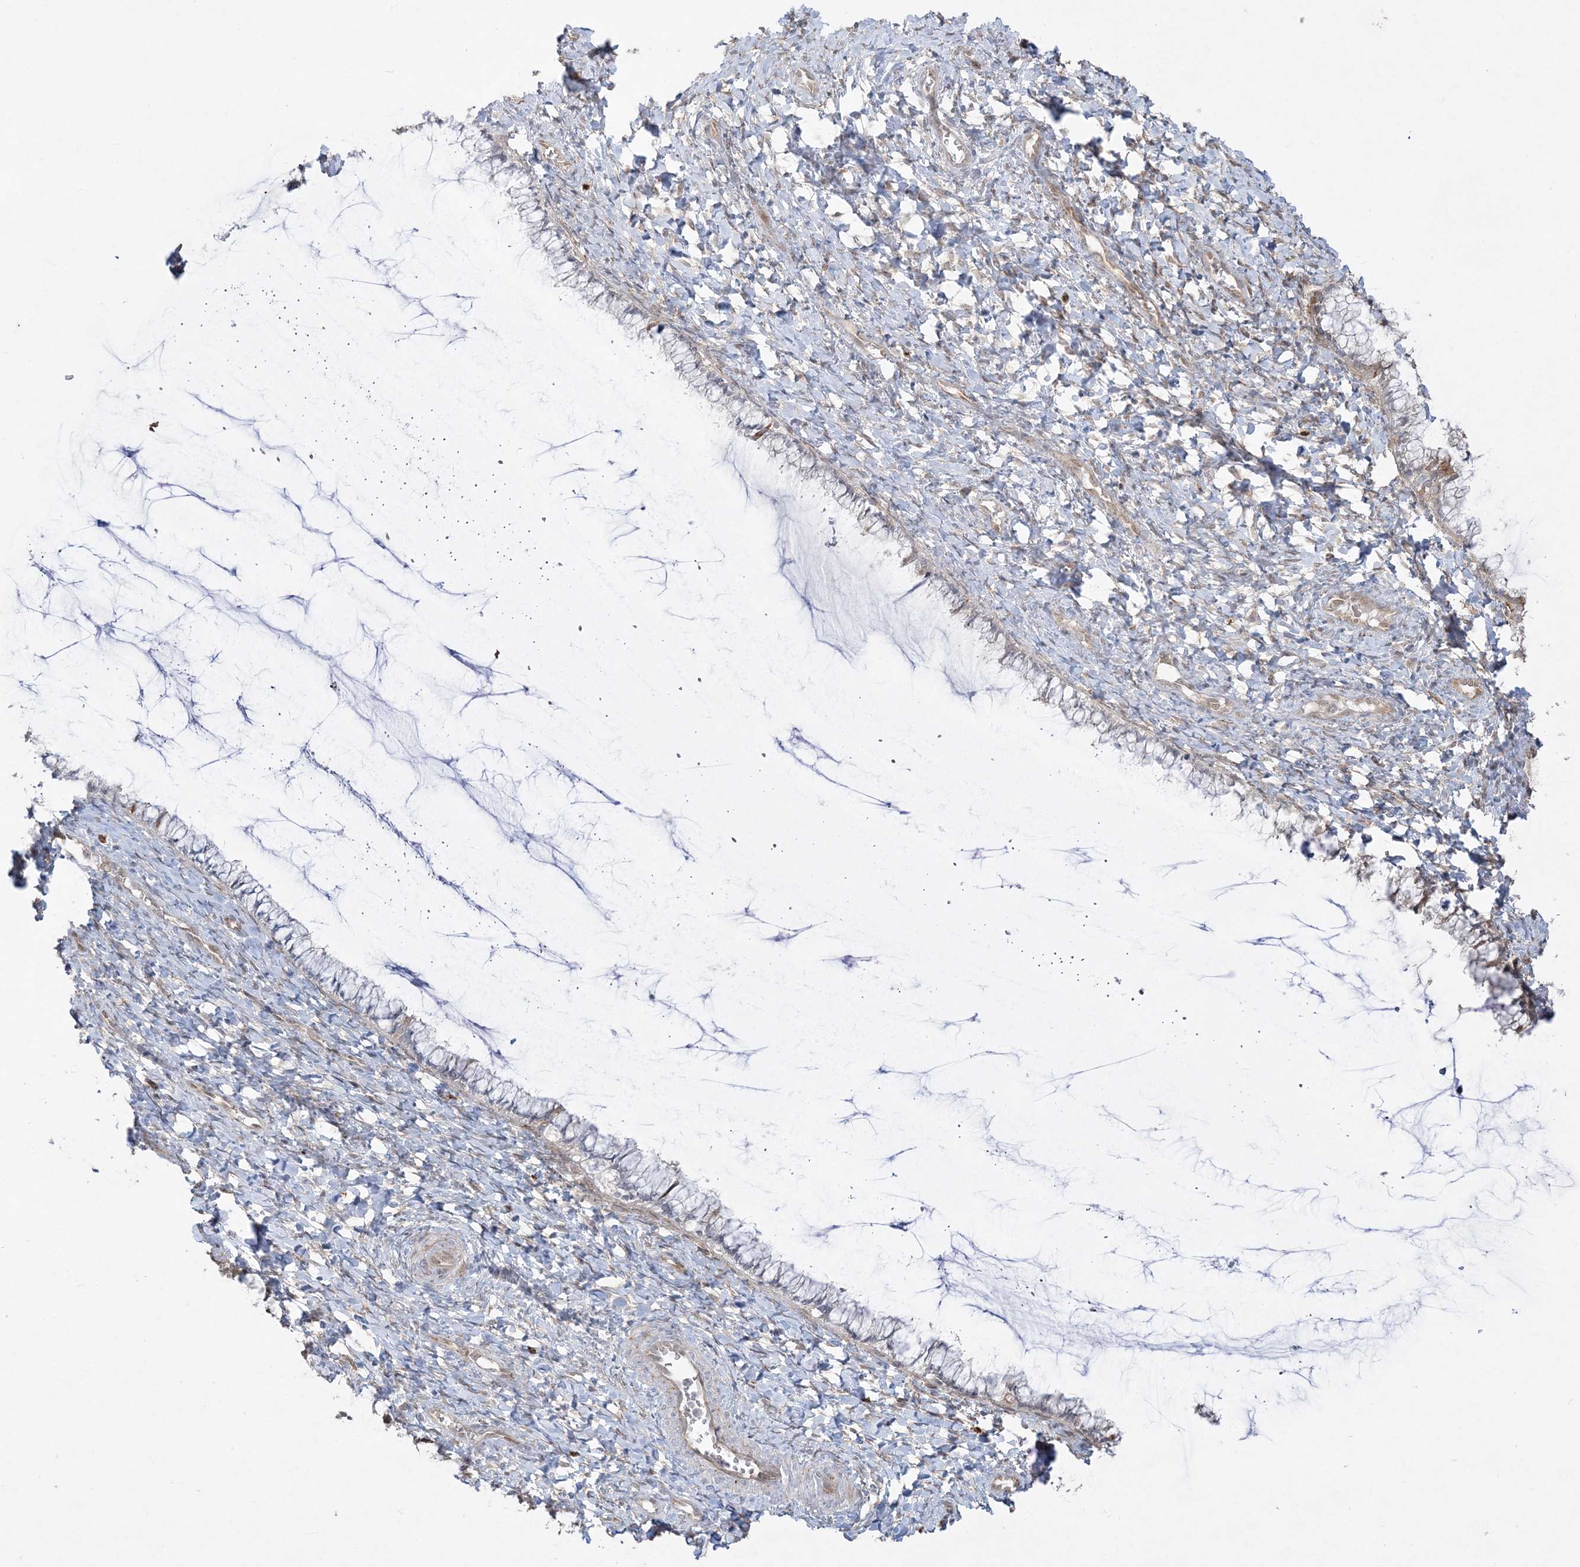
{"staining": {"intensity": "negative", "quantity": "none", "location": "none"}, "tissue": "cervix", "cell_type": "Glandular cells", "image_type": "normal", "snomed": [{"axis": "morphology", "description": "Normal tissue, NOS"}, {"axis": "morphology", "description": "Adenocarcinoma, NOS"}, {"axis": "topography", "description": "Cervix"}], "caption": "Glandular cells show no significant expression in unremarkable cervix.", "gene": "INPP1", "patient": {"sex": "female", "age": 29}}